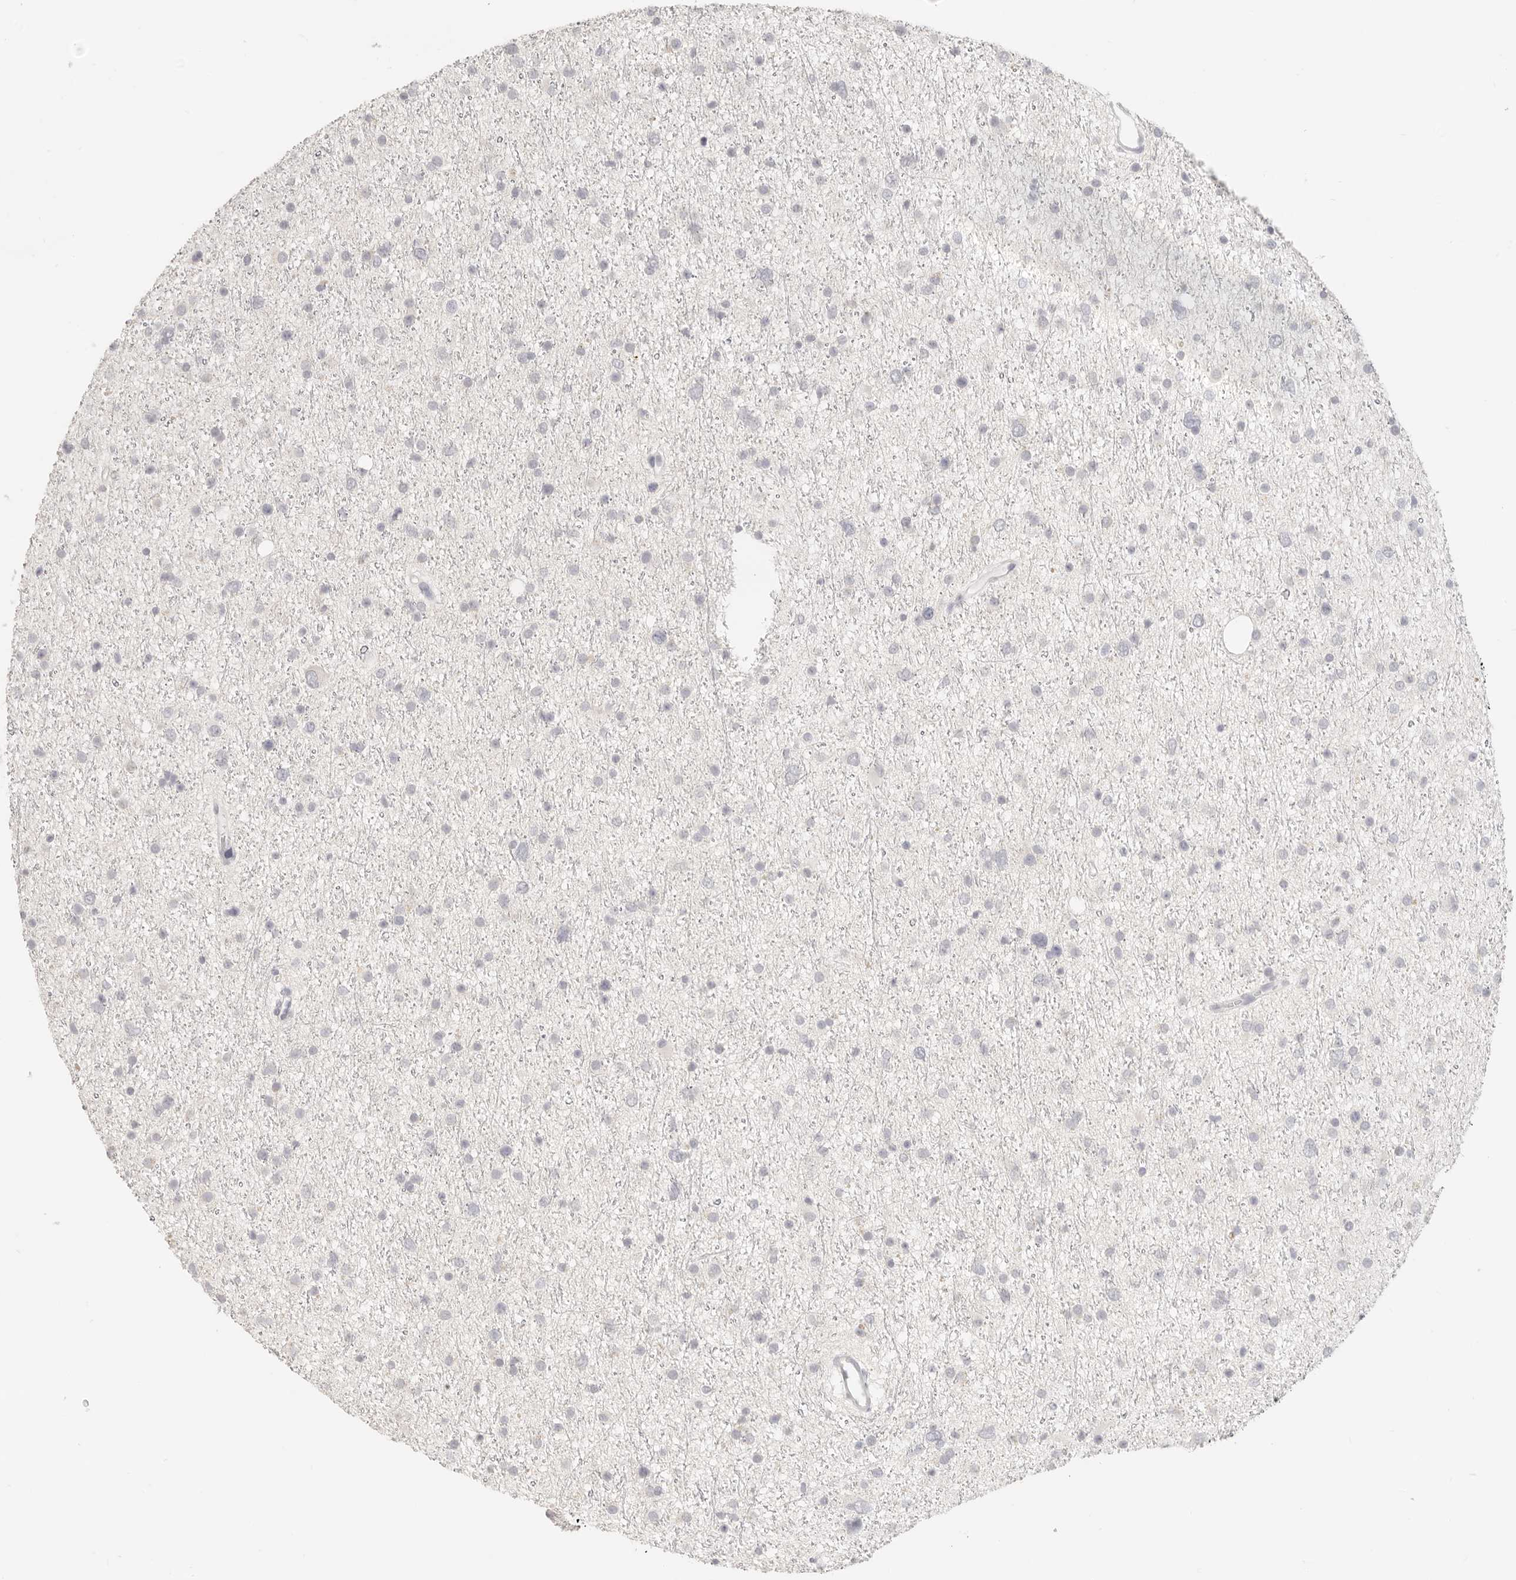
{"staining": {"intensity": "negative", "quantity": "none", "location": "none"}, "tissue": "glioma", "cell_type": "Tumor cells", "image_type": "cancer", "snomed": [{"axis": "morphology", "description": "Glioma, malignant, Low grade"}, {"axis": "topography", "description": "Cerebral cortex"}], "caption": "Tumor cells show no significant protein staining in malignant low-grade glioma.", "gene": "EPCAM", "patient": {"sex": "female", "age": 39}}